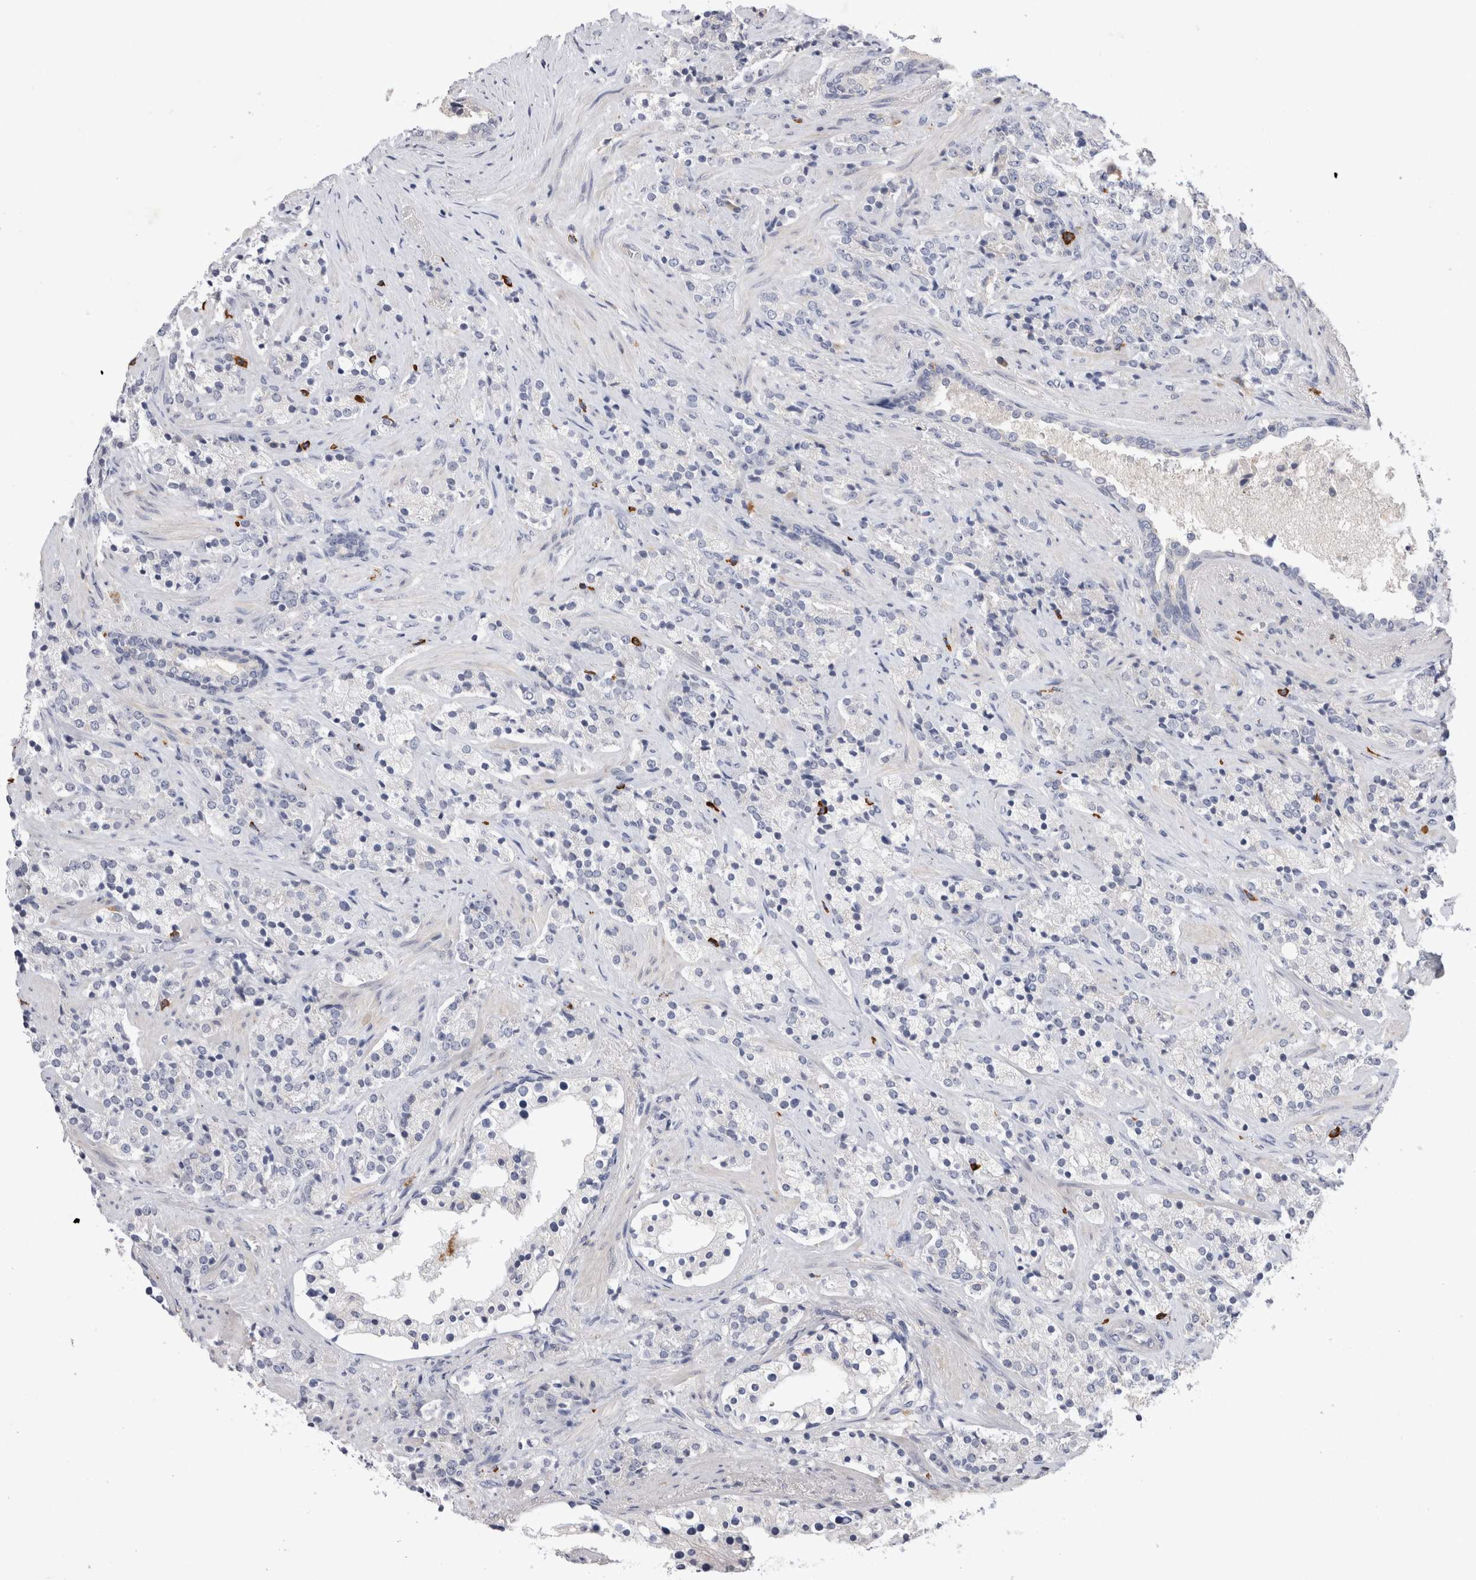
{"staining": {"intensity": "negative", "quantity": "none", "location": "none"}, "tissue": "prostate cancer", "cell_type": "Tumor cells", "image_type": "cancer", "snomed": [{"axis": "morphology", "description": "Adenocarcinoma, High grade"}, {"axis": "topography", "description": "Prostate"}], "caption": "The IHC image has no significant positivity in tumor cells of prostate high-grade adenocarcinoma tissue.", "gene": "VSIG4", "patient": {"sex": "male", "age": 71}}